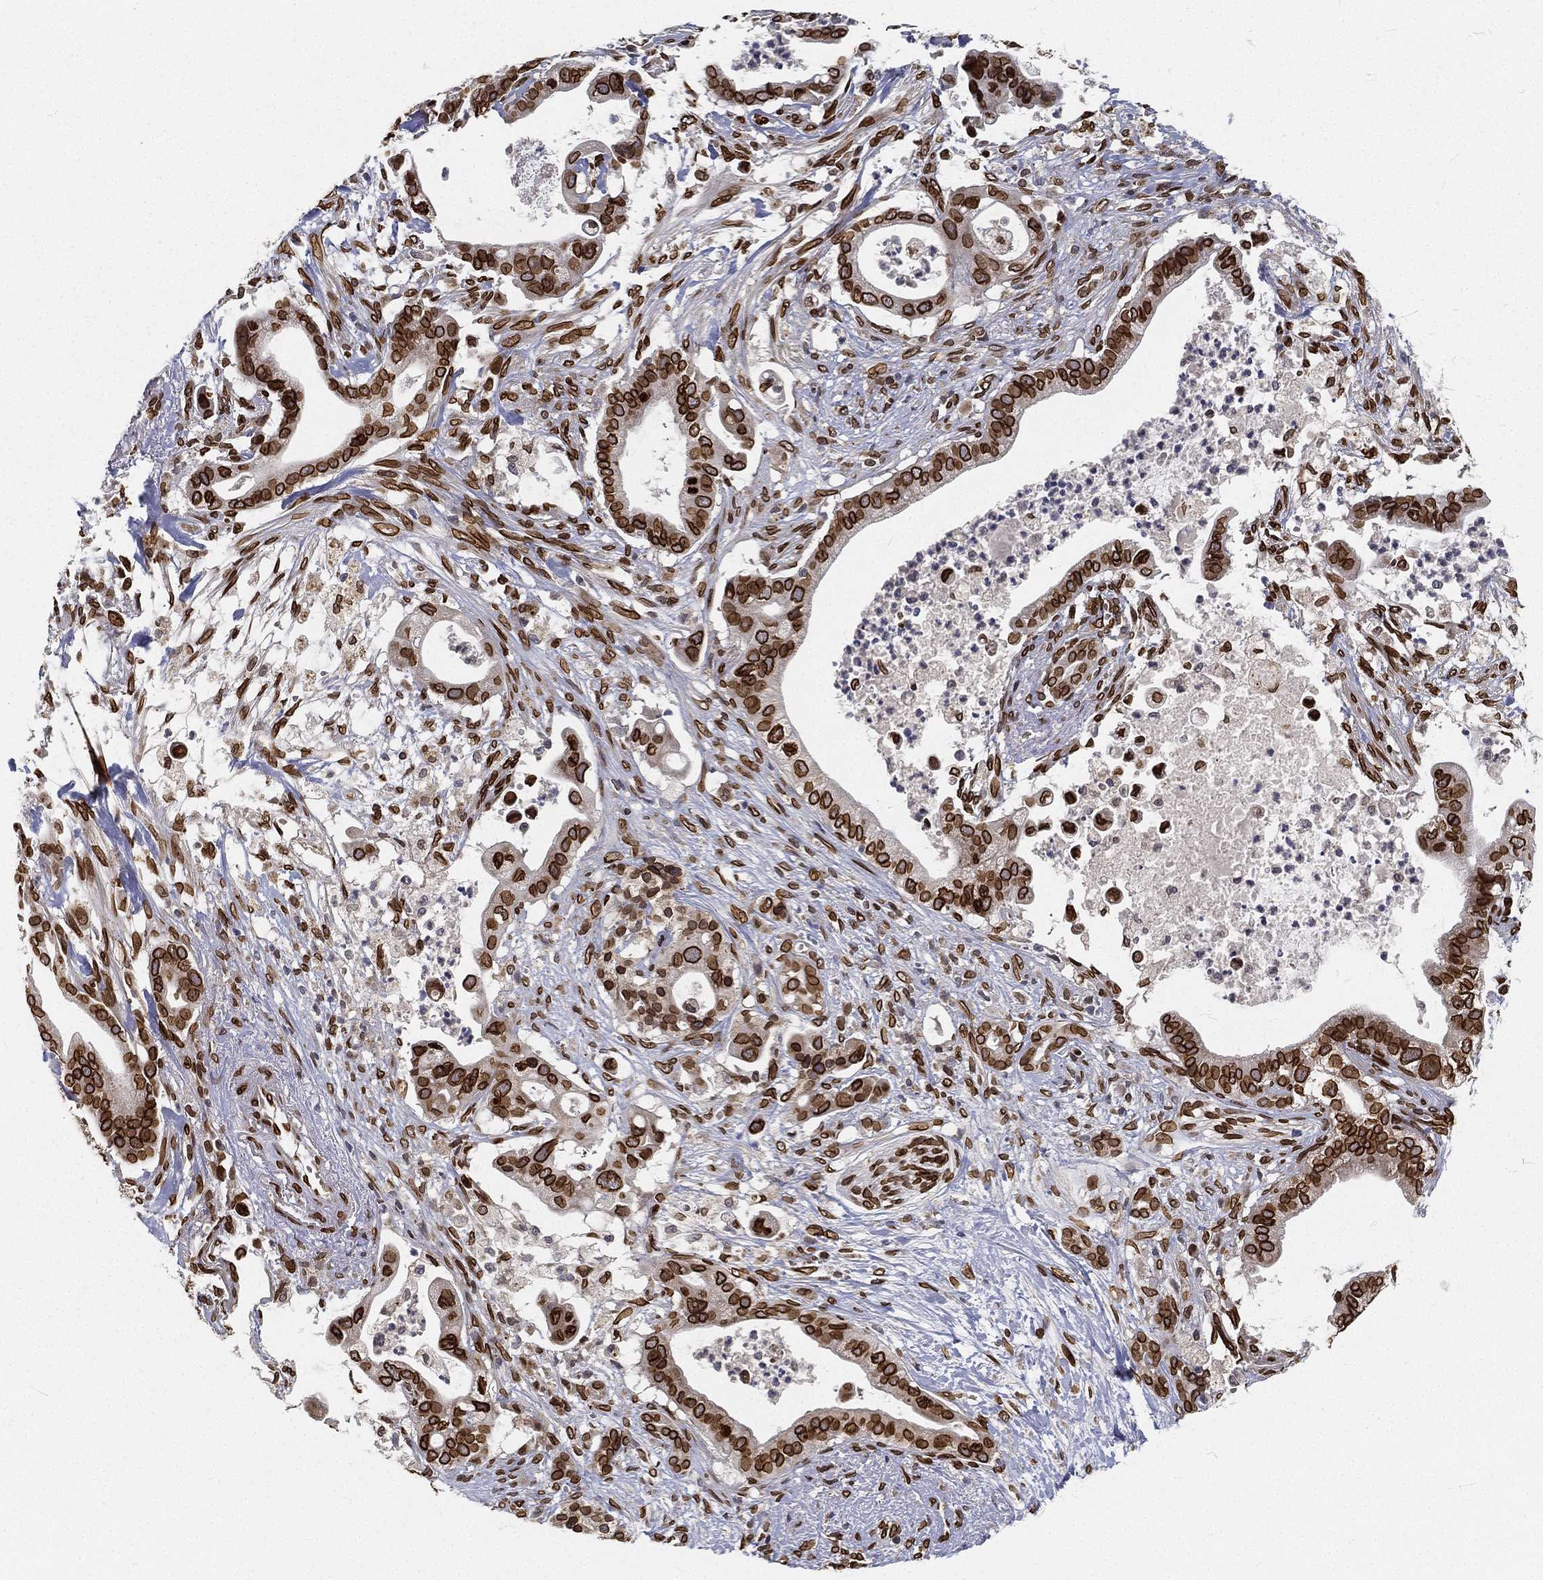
{"staining": {"intensity": "strong", "quantity": ">75%", "location": "cytoplasmic/membranous,nuclear"}, "tissue": "pancreatic cancer", "cell_type": "Tumor cells", "image_type": "cancer", "snomed": [{"axis": "morphology", "description": "Adenocarcinoma, NOS"}, {"axis": "topography", "description": "Pancreas"}], "caption": "Approximately >75% of tumor cells in pancreatic adenocarcinoma display strong cytoplasmic/membranous and nuclear protein expression as visualized by brown immunohistochemical staining.", "gene": "PALB2", "patient": {"sex": "male", "age": 61}}